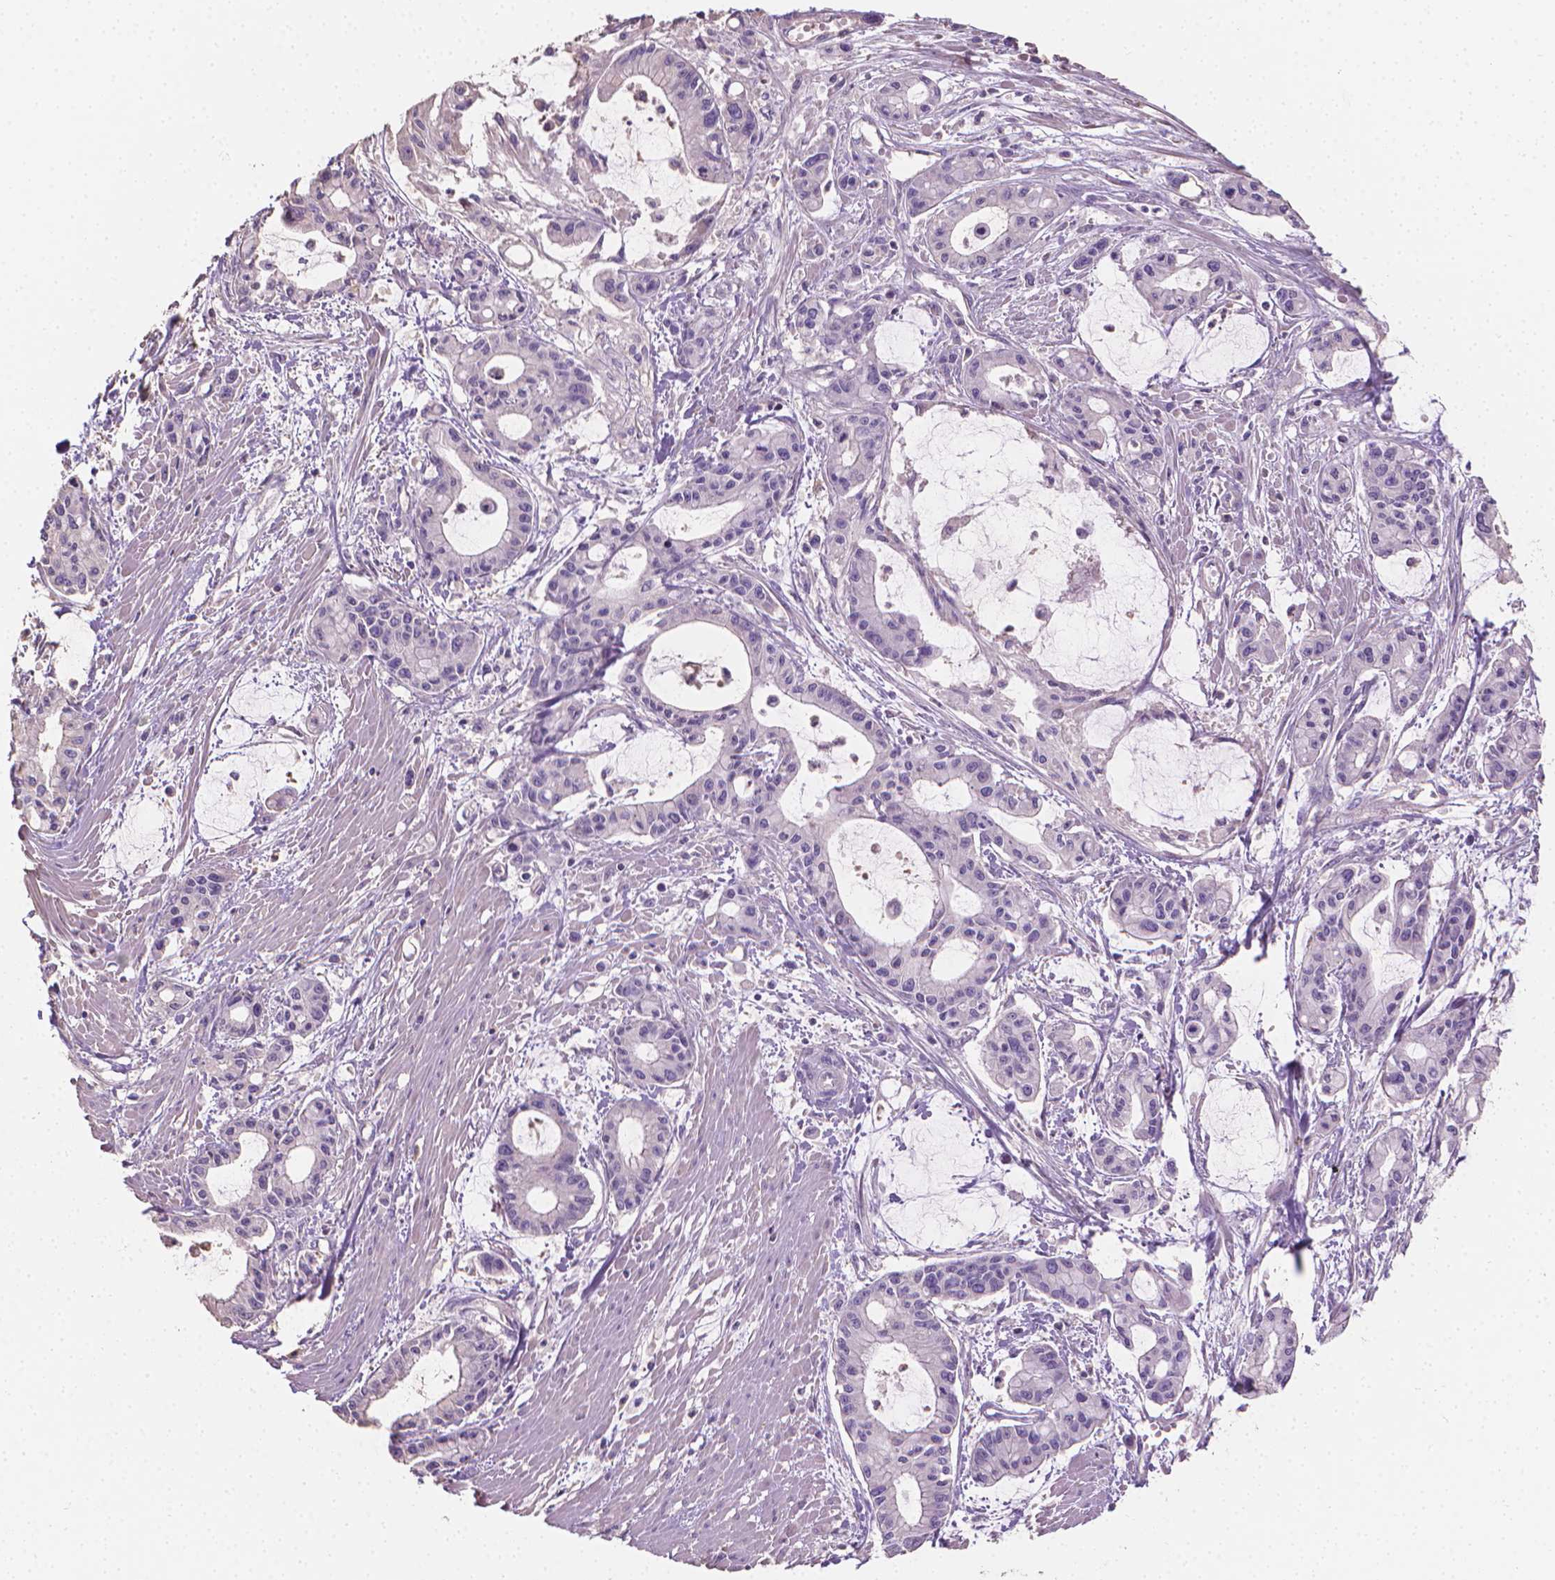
{"staining": {"intensity": "negative", "quantity": "none", "location": "none"}, "tissue": "pancreatic cancer", "cell_type": "Tumor cells", "image_type": "cancer", "snomed": [{"axis": "morphology", "description": "Adenocarcinoma, NOS"}, {"axis": "topography", "description": "Pancreas"}], "caption": "Tumor cells are negative for protein expression in human pancreatic adenocarcinoma.", "gene": "CABCOCO1", "patient": {"sex": "male", "age": 48}}